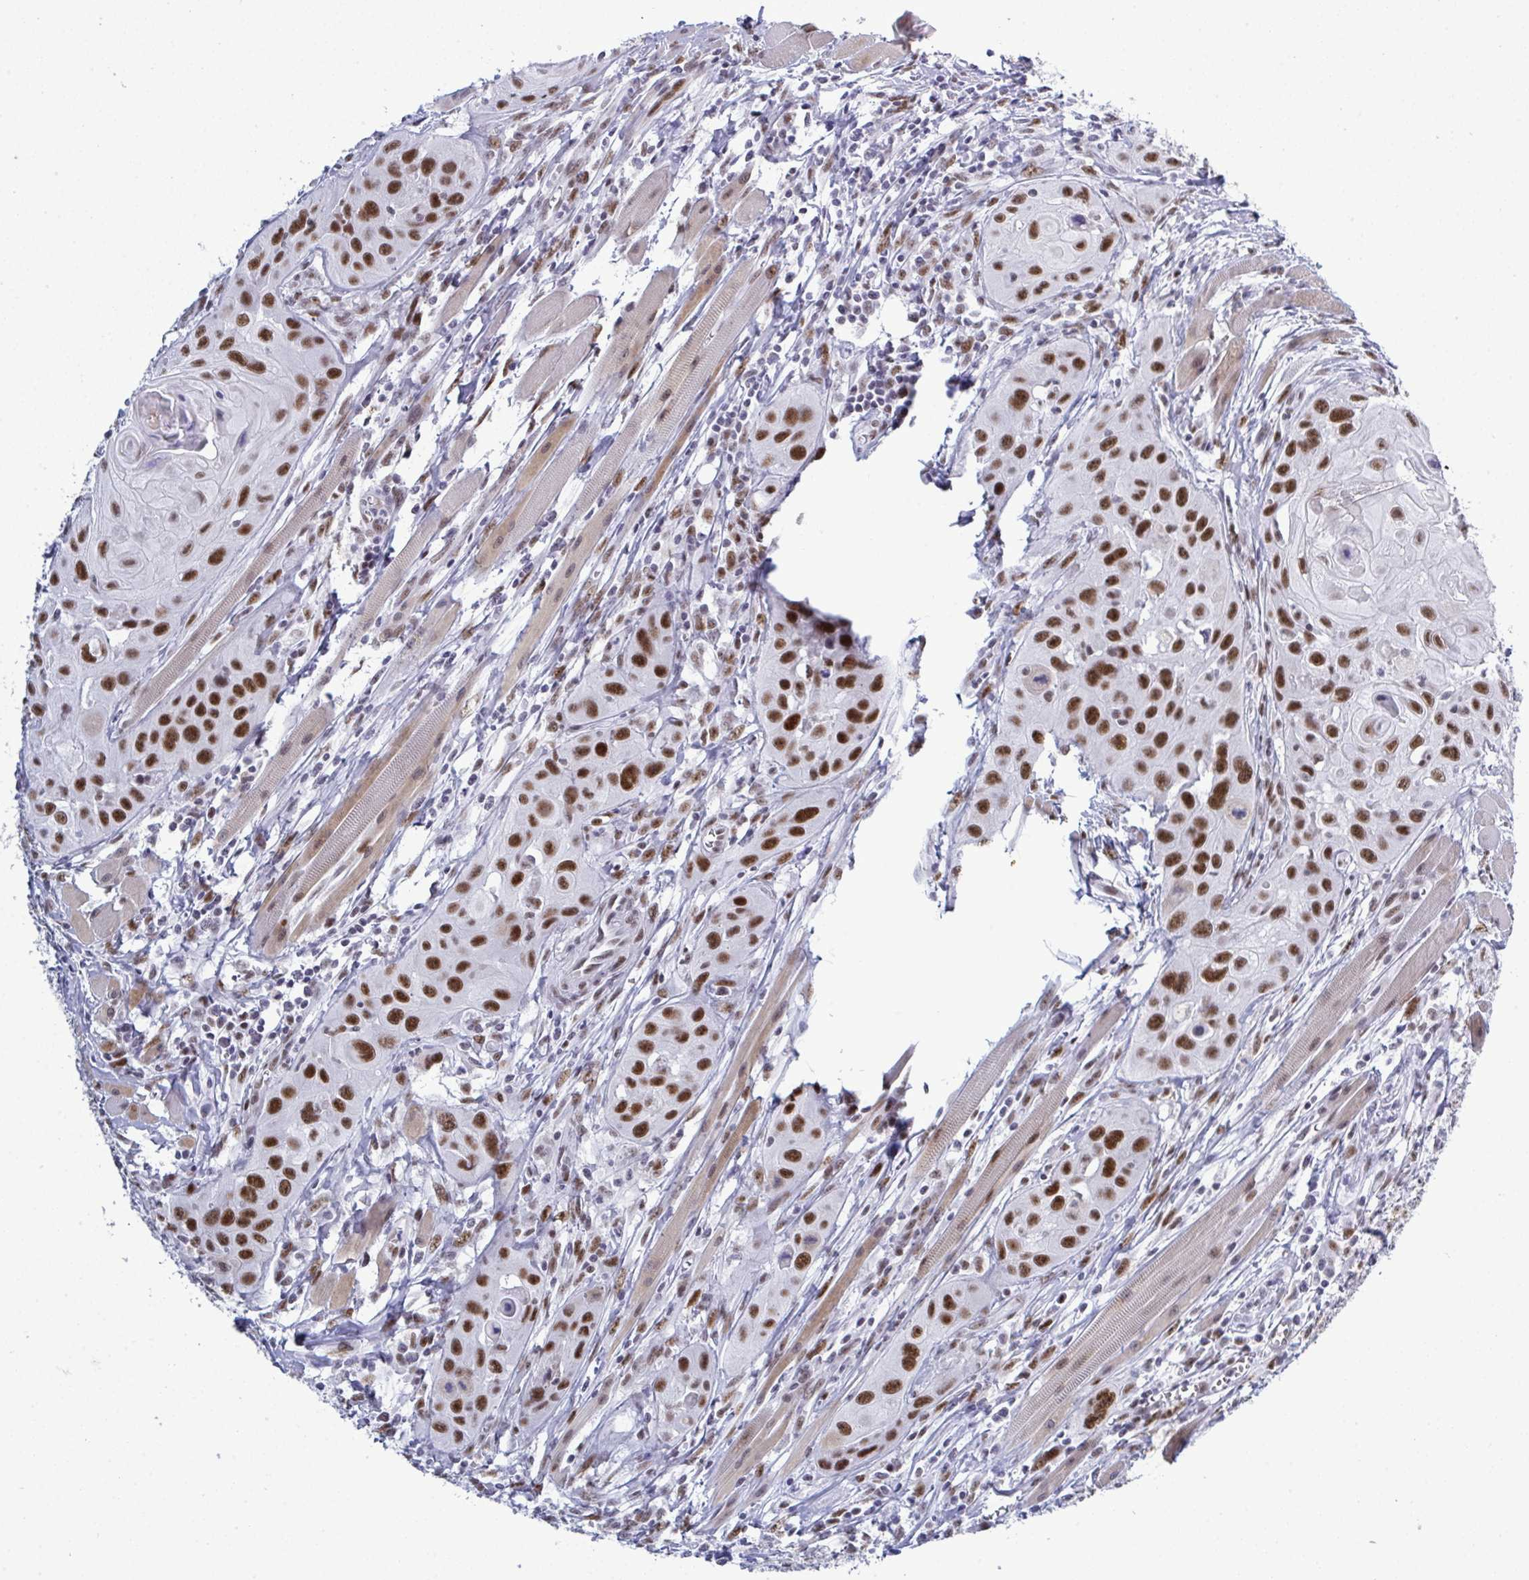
{"staining": {"intensity": "strong", "quantity": ">75%", "location": "nuclear"}, "tissue": "head and neck cancer", "cell_type": "Tumor cells", "image_type": "cancer", "snomed": [{"axis": "morphology", "description": "Squamous cell carcinoma, NOS"}, {"axis": "topography", "description": "Oral tissue"}, {"axis": "topography", "description": "Head-Neck"}], "caption": "Squamous cell carcinoma (head and neck) stained with IHC displays strong nuclear positivity in about >75% of tumor cells. (DAB (3,3'-diaminobenzidine) = brown stain, brightfield microscopy at high magnification).", "gene": "PPP1R10", "patient": {"sex": "male", "age": 58}}